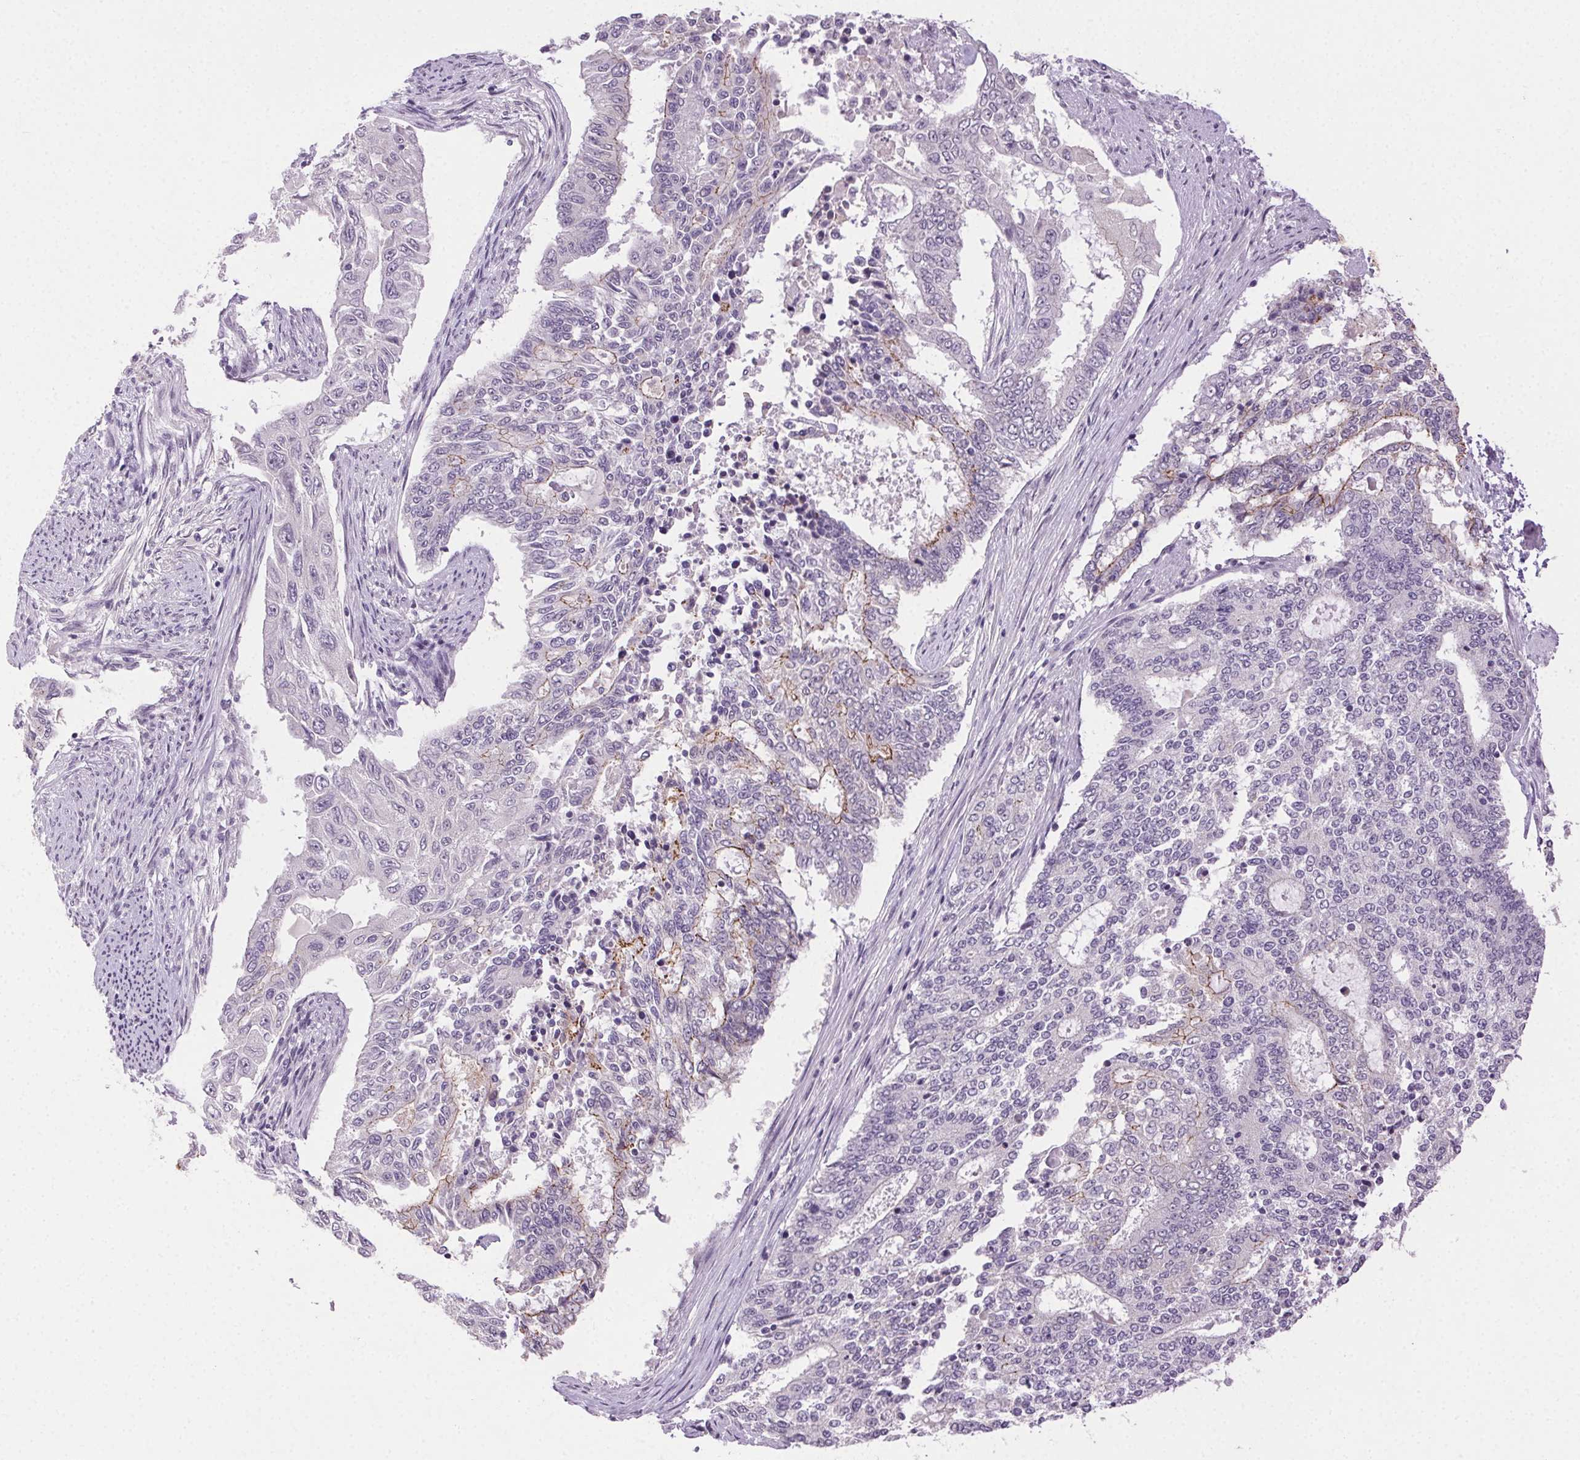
{"staining": {"intensity": "negative", "quantity": "none", "location": "none"}, "tissue": "endometrial cancer", "cell_type": "Tumor cells", "image_type": "cancer", "snomed": [{"axis": "morphology", "description": "Adenocarcinoma, NOS"}, {"axis": "topography", "description": "Uterus"}], "caption": "Immunohistochemical staining of human endometrial cancer exhibits no significant staining in tumor cells.", "gene": "CLDN10", "patient": {"sex": "female", "age": 59}}